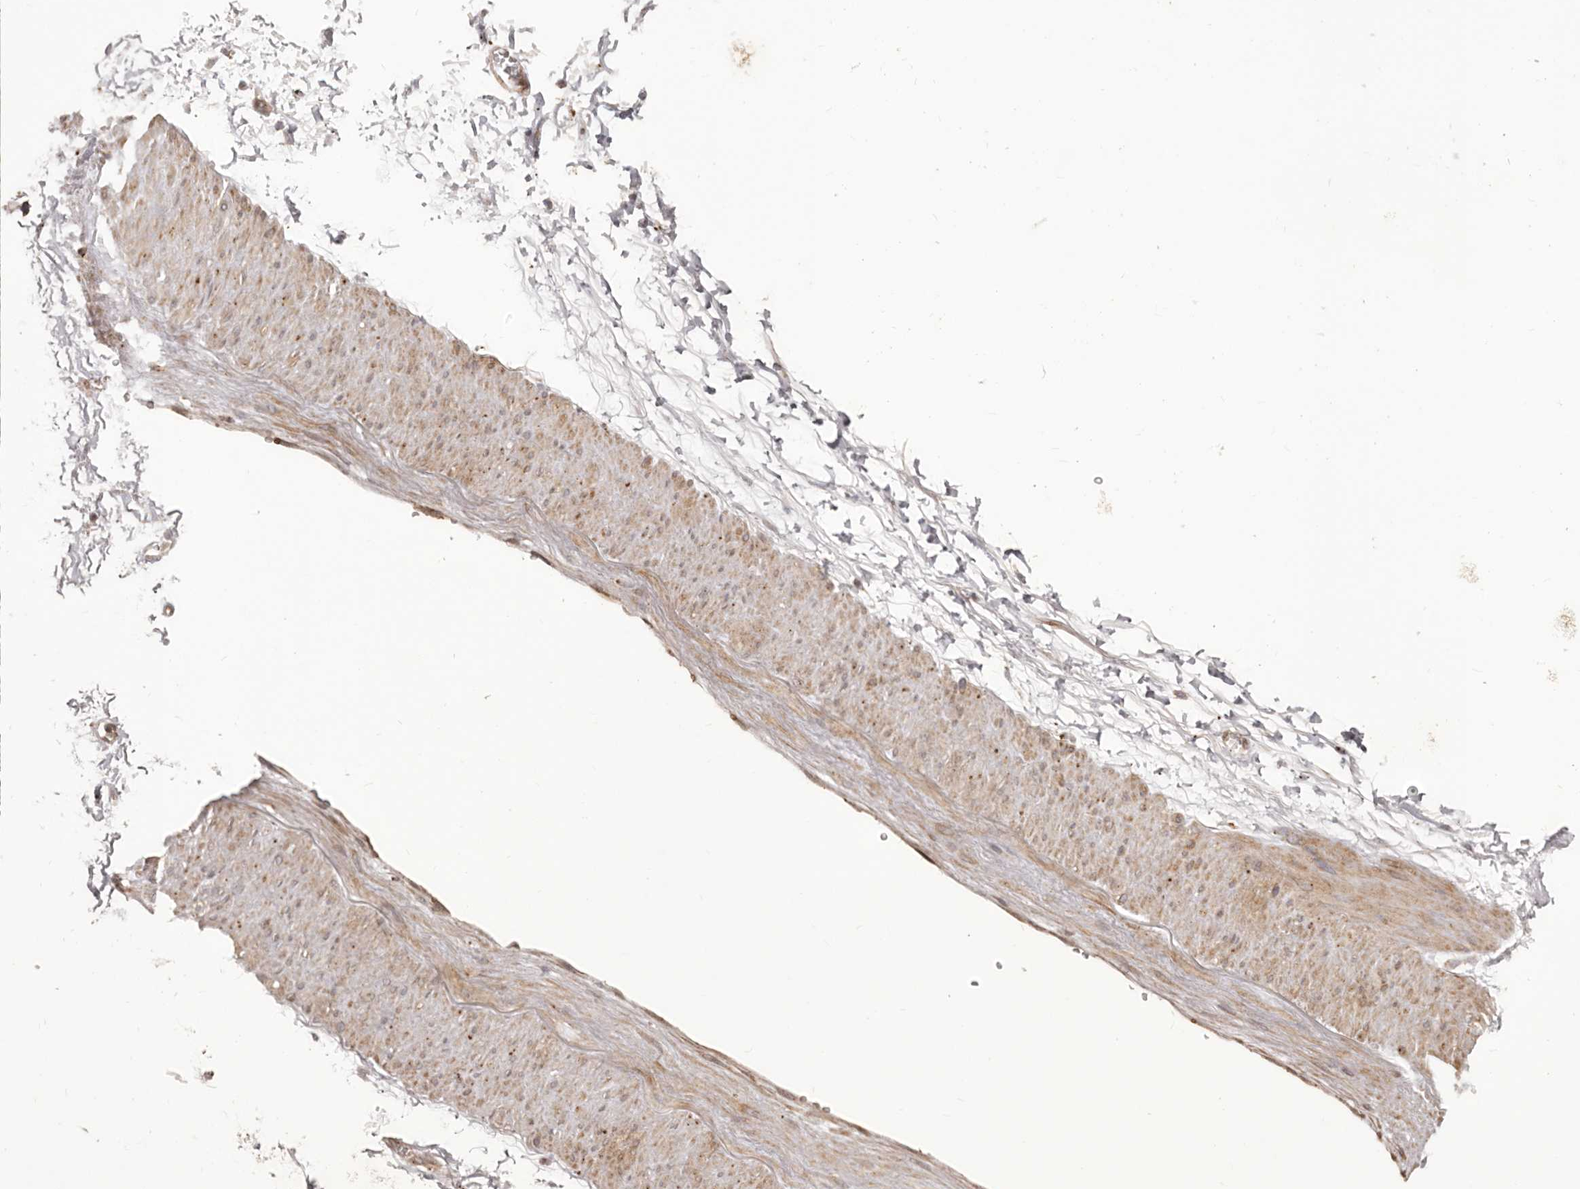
{"staining": {"intensity": "weak", "quantity": "<25%", "location": "cytoplasmic/membranous"}, "tissue": "adipose tissue", "cell_type": "Adipocytes", "image_type": "normal", "snomed": [{"axis": "morphology", "description": "Normal tissue, NOS"}, {"axis": "morphology", "description": "Adenocarcinoma, NOS"}, {"axis": "topography", "description": "Pancreas"}, {"axis": "topography", "description": "Peripheral nerve tissue"}], "caption": "Immunohistochemistry (IHC) micrograph of benign adipose tissue: human adipose tissue stained with DAB (3,3'-diaminobenzidine) reveals no significant protein positivity in adipocytes.", "gene": "NUP43", "patient": {"sex": "male", "age": 59}}